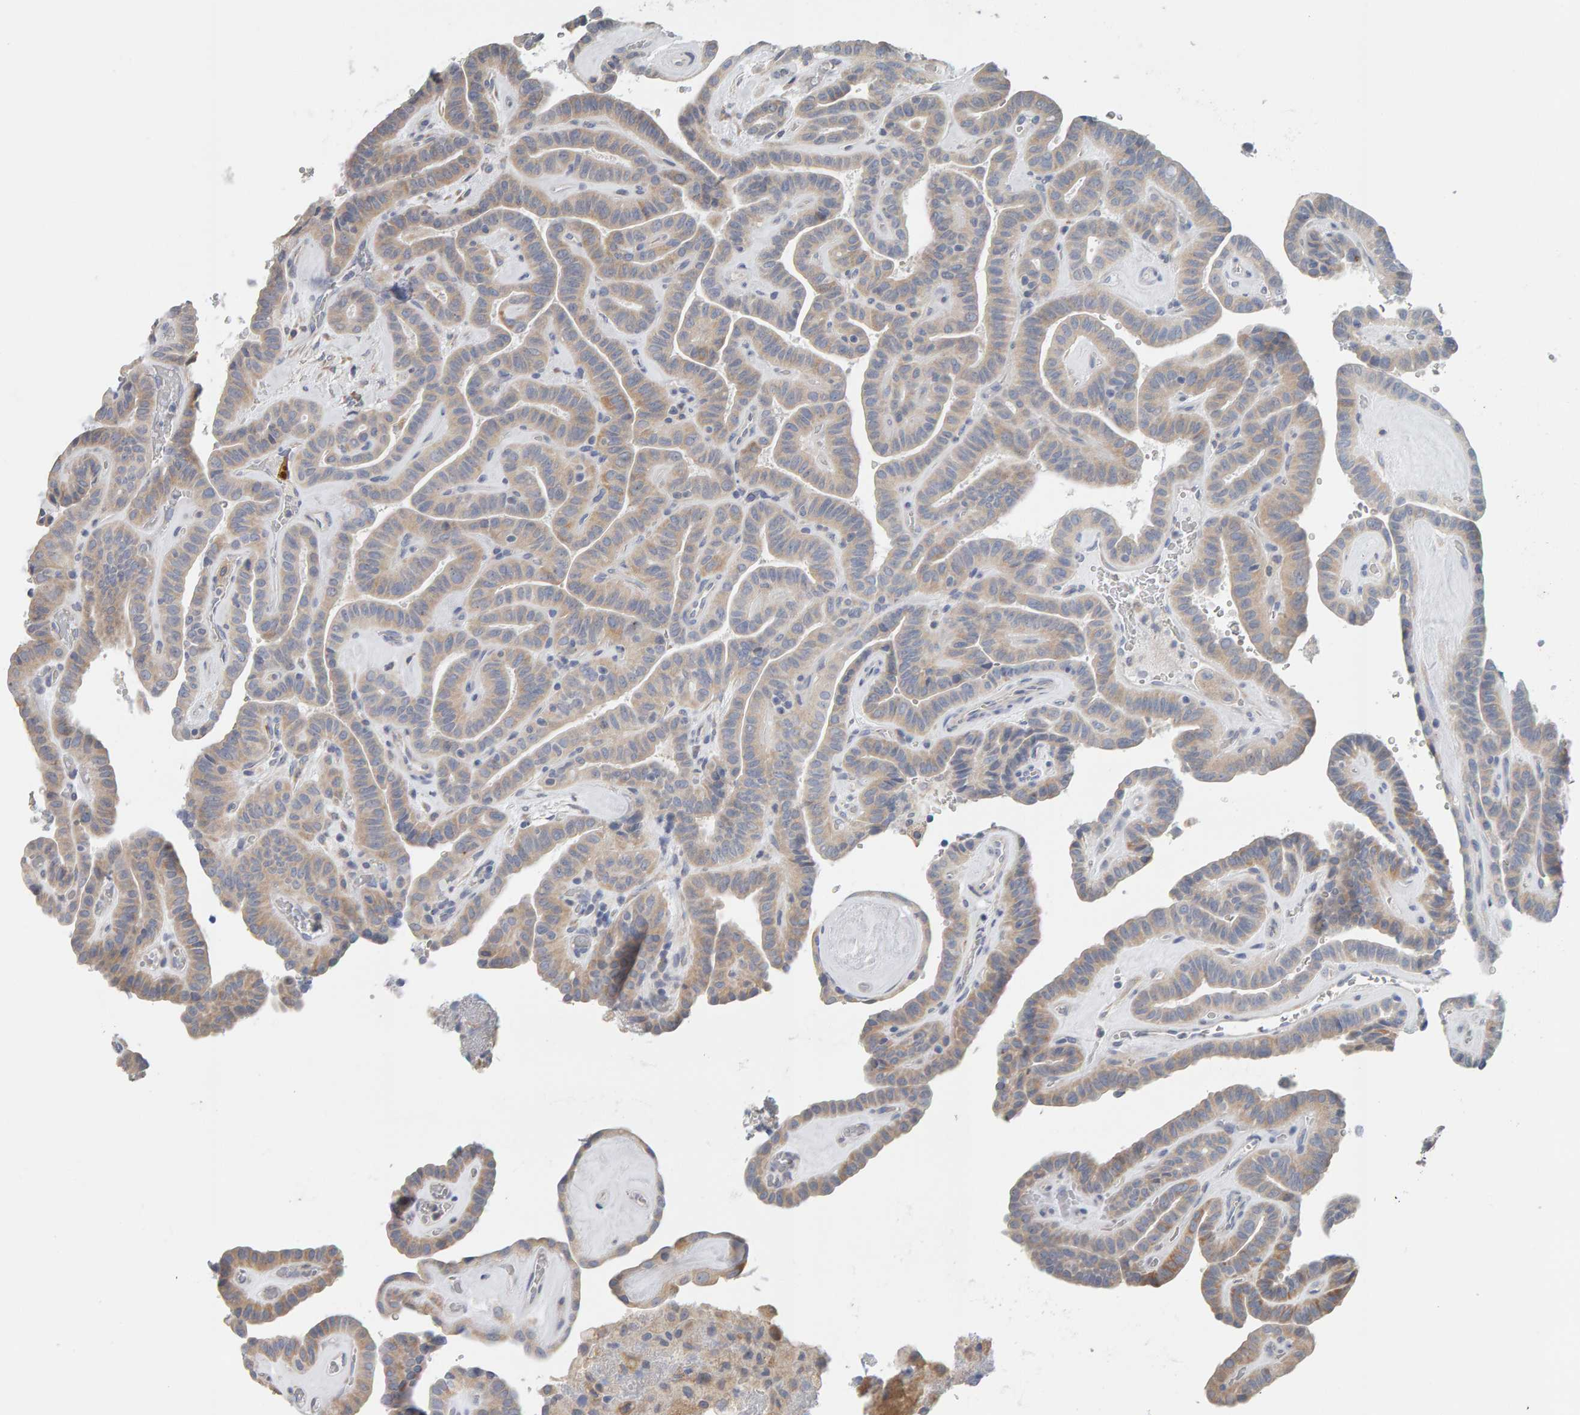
{"staining": {"intensity": "weak", "quantity": "25%-75%", "location": "cytoplasmic/membranous"}, "tissue": "thyroid cancer", "cell_type": "Tumor cells", "image_type": "cancer", "snomed": [{"axis": "morphology", "description": "Papillary adenocarcinoma, NOS"}, {"axis": "topography", "description": "Thyroid gland"}], "caption": "IHC (DAB (3,3'-diaminobenzidine)) staining of papillary adenocarcinoma (thyroid) shows weak cytoplasmic/membranous protein positivity in about 25%-75% of tumor cells. (brown staining indicates protein expression, while blue staining denotes nuclei).", "gene": "ADHFE1", "patient": {"sex": "male", "age": 77}}